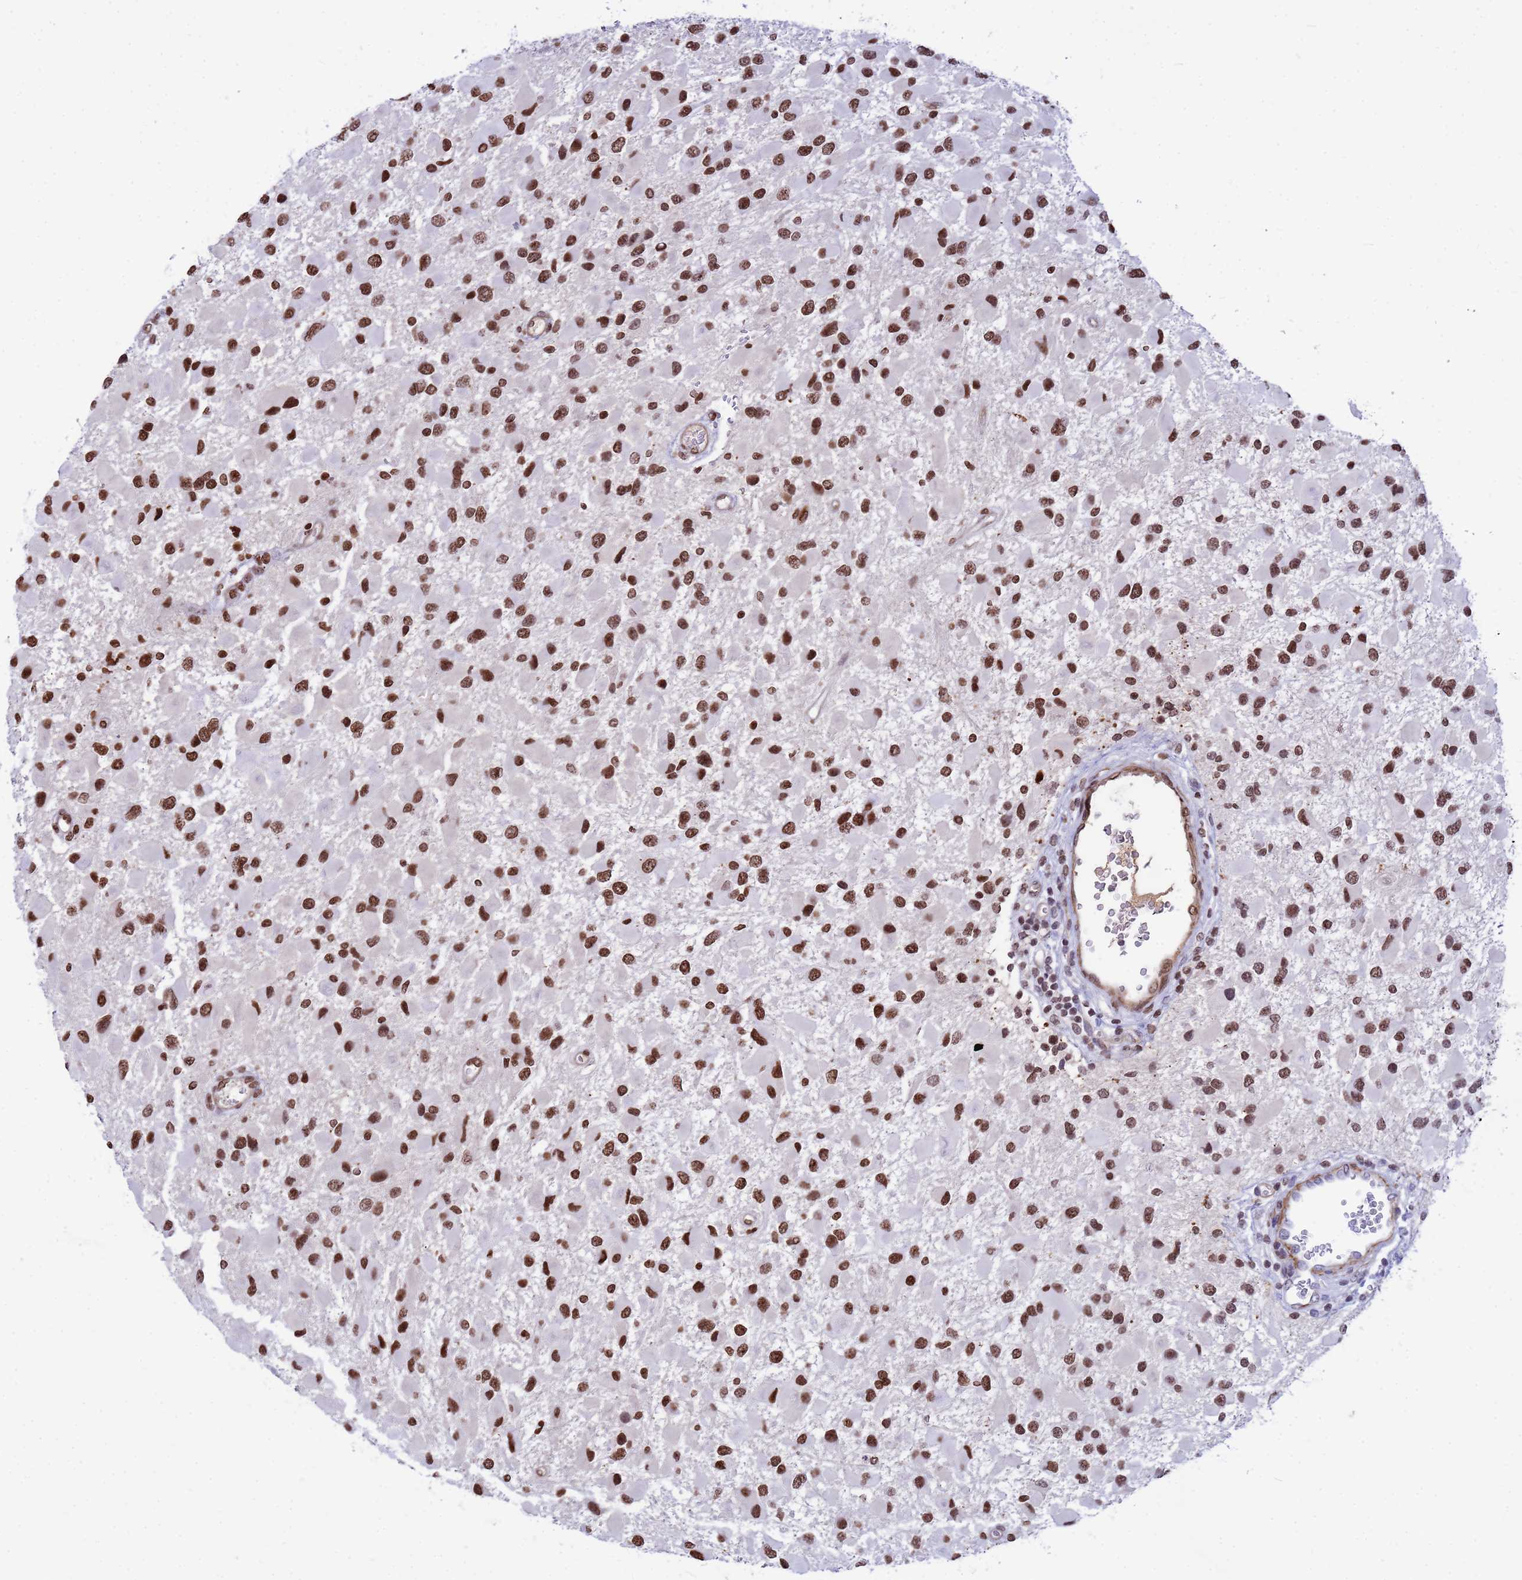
{"staining": {"intensity": "moderate", "quantity": ">75%", "location": "nuclear"}, "tissue": "glioma", "cell_type": "Tumor cells", "image_type": "cancer", "snomed": [{"axis": "morphology", "description": "Glioma, malignant, High grade"}, {"axis": "topography", "description": "Brain"}], "caption": "Brown immunohistochemical staining in malignant glioma (high-grade) shows moderate nuclear positivity in about >75% of tumor cells.", "gene": "ORM1", "patient": {"sex": "male", "age": 53}}